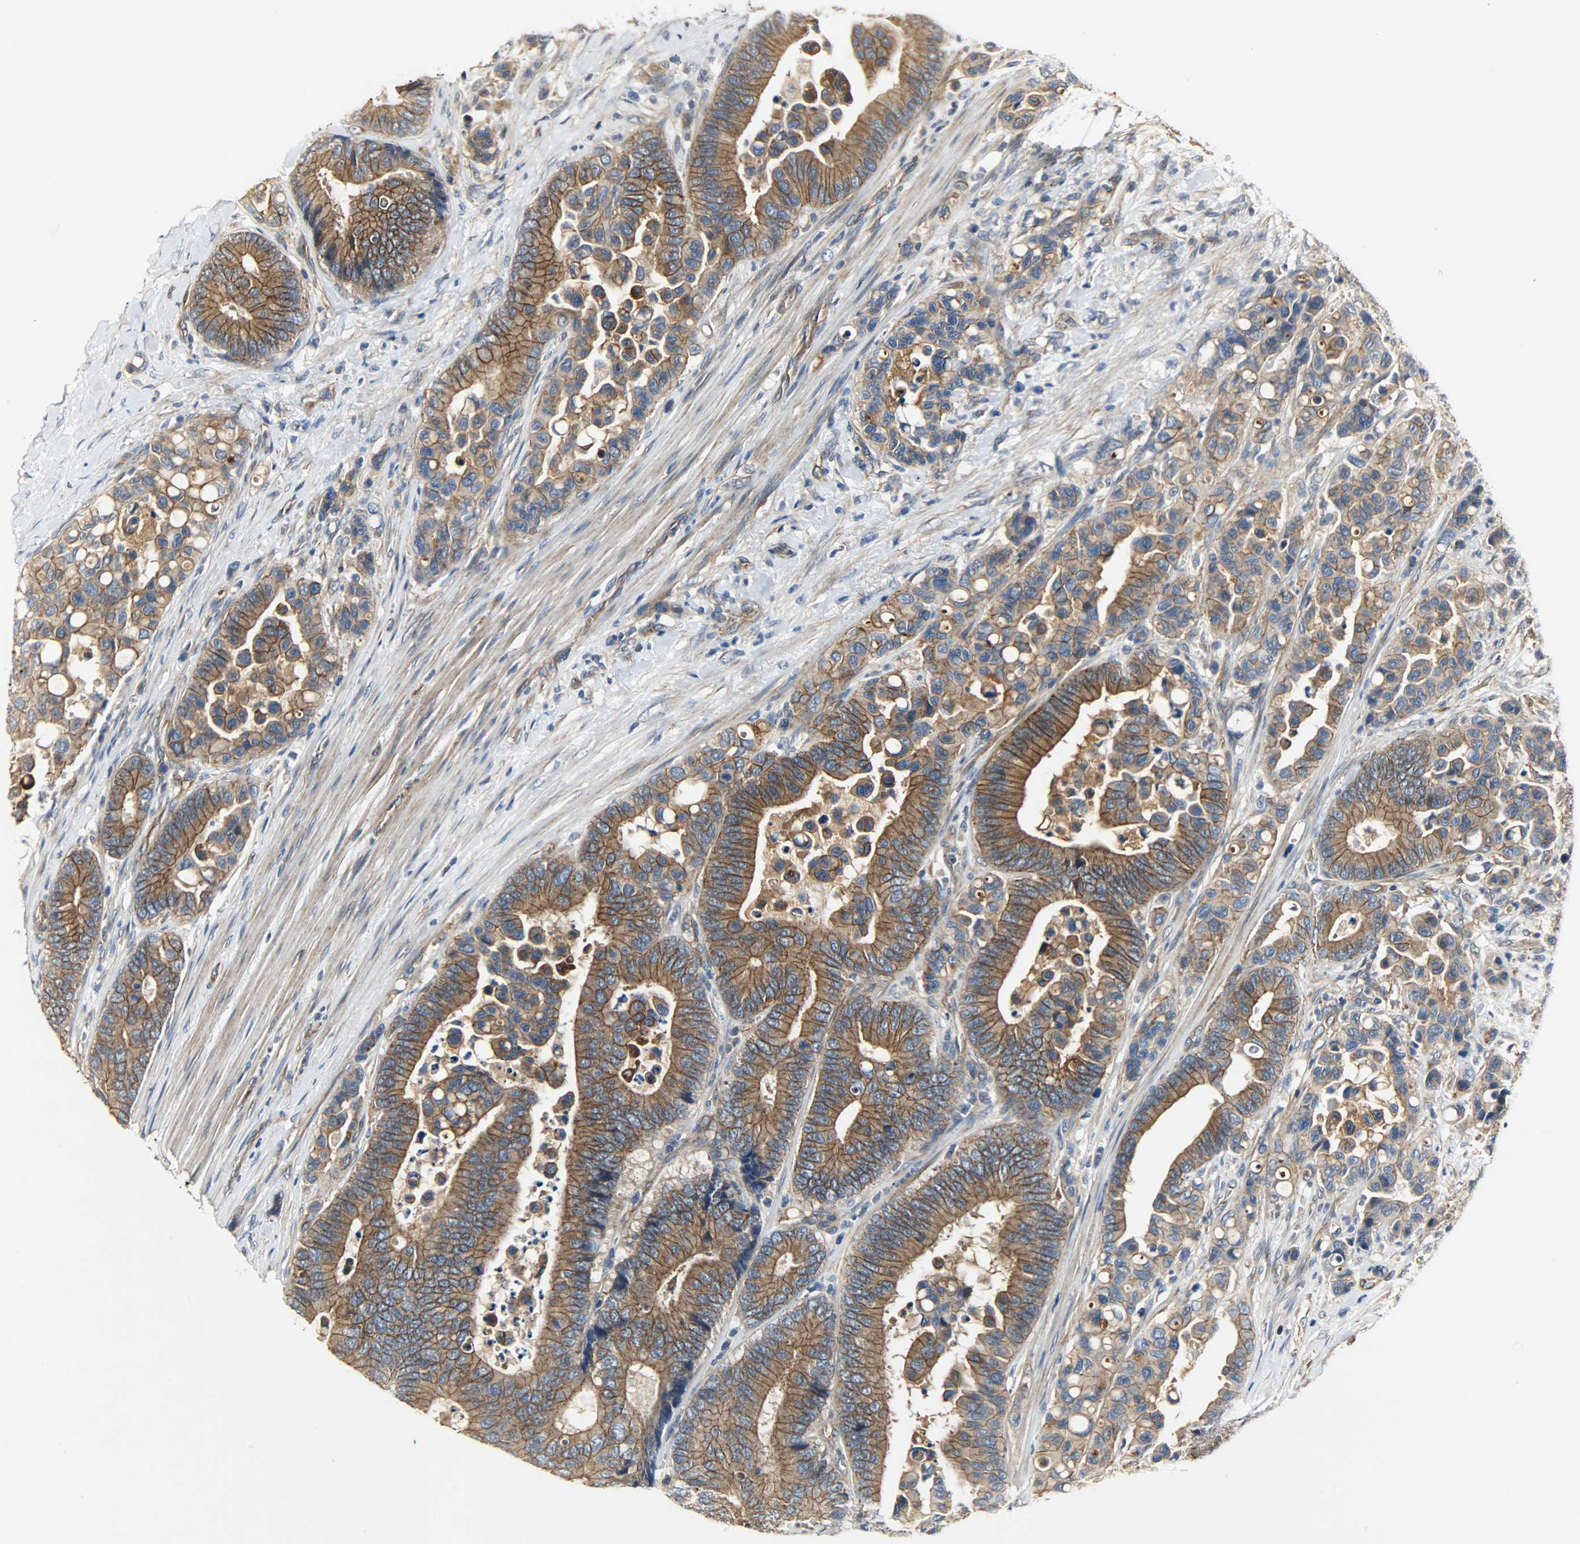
{"staining": {"intensity": "moderate", "quantity": ">75%", "location": "cytoplasmic/membranous"}, "tissue": "colorectal cancer", "cell_type": "Tumor cells", "image_type": "cancer", "snomed": [{"axis": "morphology", "description": "Normal tissue, NOS"}, {"axis": "morphology", "description": "Adenocarcinoma, NOS"}, {"axis": "topography", "description": "Colon"}], "caption": "Immunohistochemical staining of colorectal adenocarcinoma displays medium levels of moderate cytoplasmic/membranous protein positivity in approximately >75% of tumor cells.", "gene": "KIAA1217", "patient": {"sex": "male", "age": 82}}